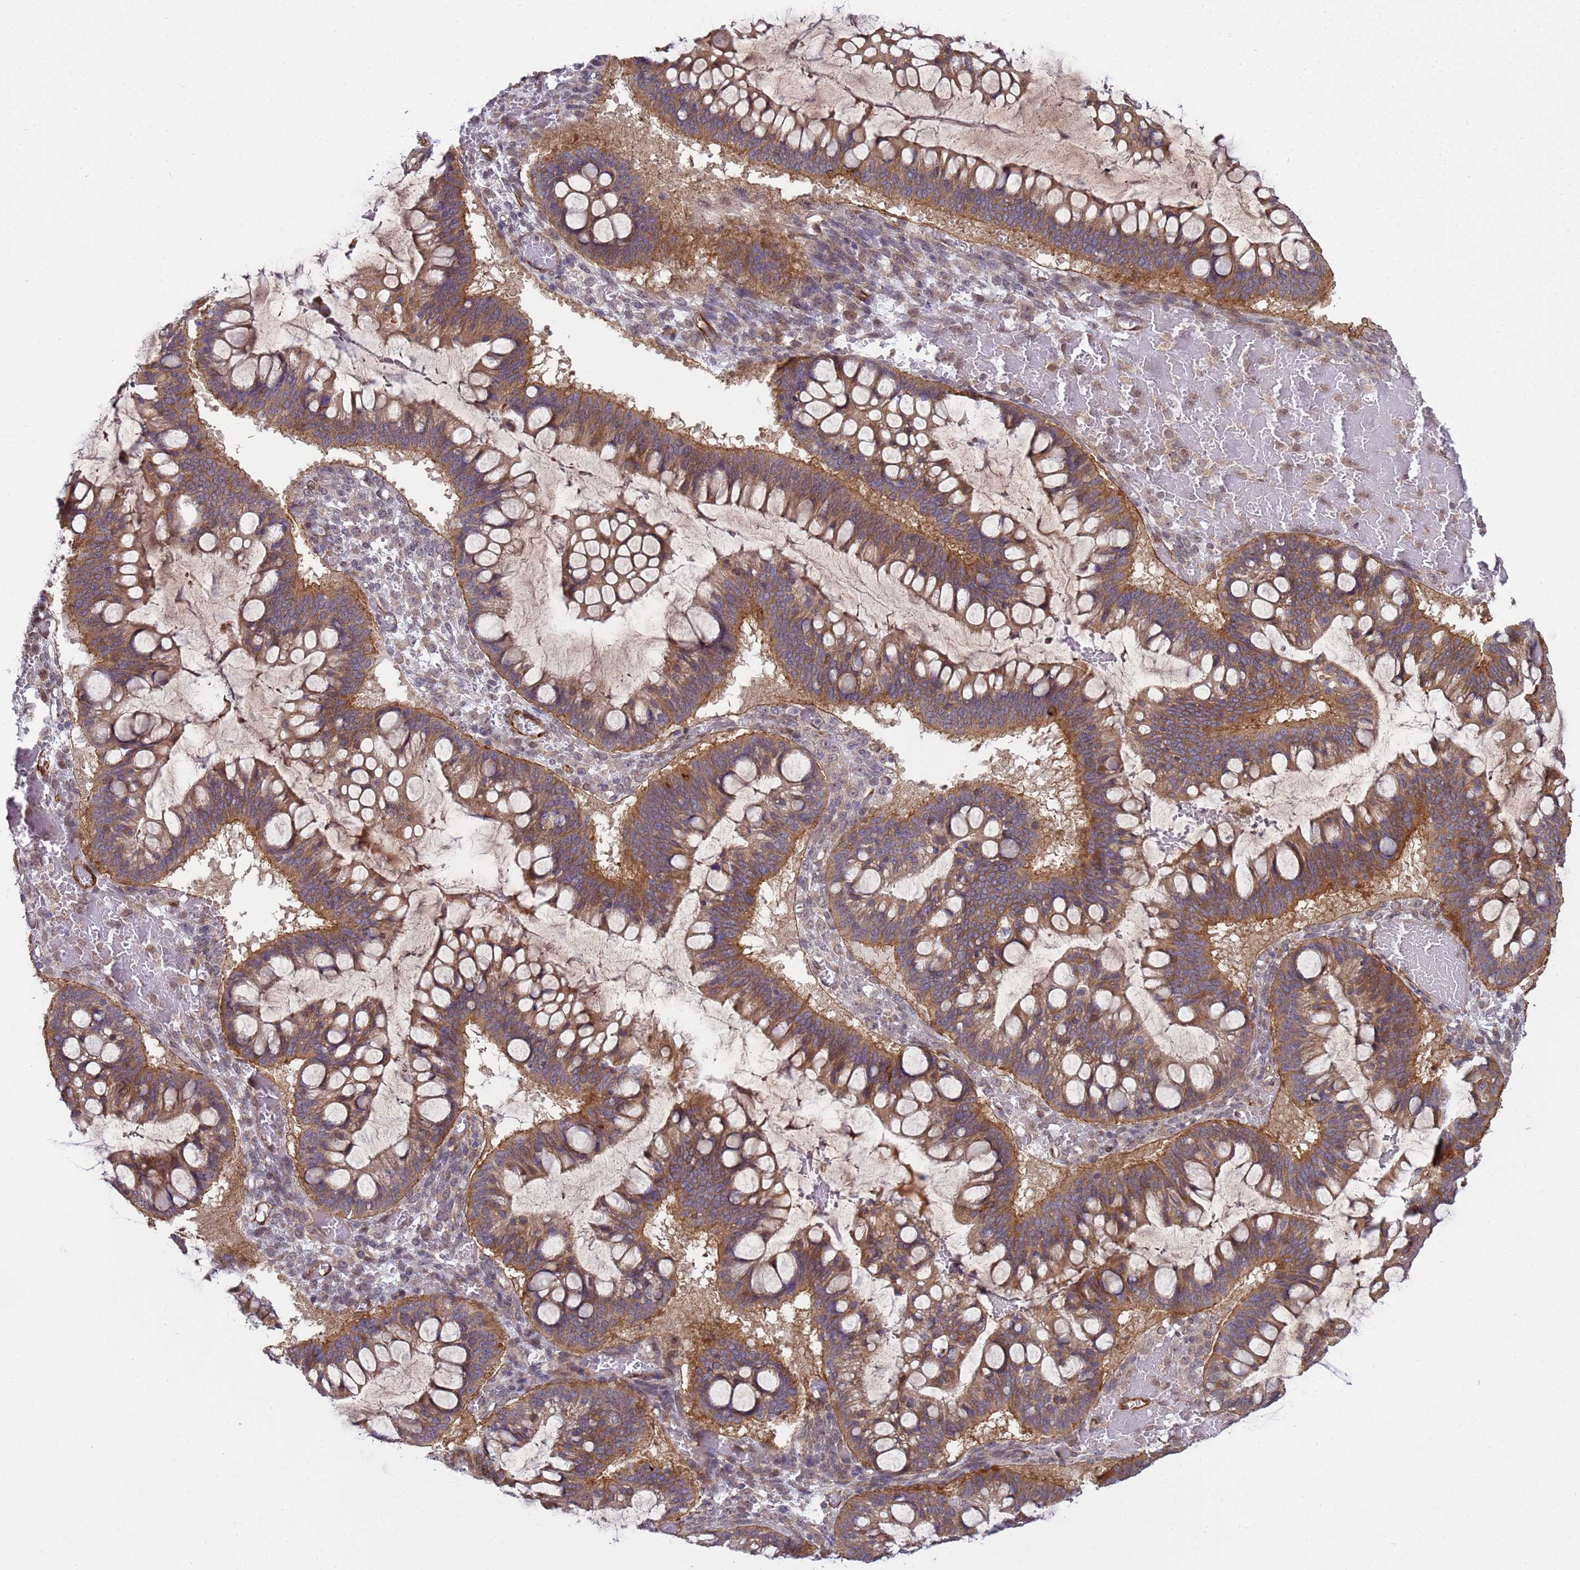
{"staining": {"intensity": "moderate", "quantity": "25%-75%", "location": "cytoplasmic/membranous"}, "tissue": "ovarian cancer", "cell_type": "Tumor cells", "image_type": "cancer", "snomed": [{"axis": "morphology", "description": "Cystadenocarcinoma, mucinous, NOS"}, {"axis": "topography", "description": "Ovary"}], "caption": "This image reveals IHC staining of mucinous cystadenocarcinoma (ovarian), with medium moderate cytoplasmic/membranous positivity in about 25%-75% of tumor cells.", "gene": "ITGB4", "patient": {"sex": "female", "age": 73}}